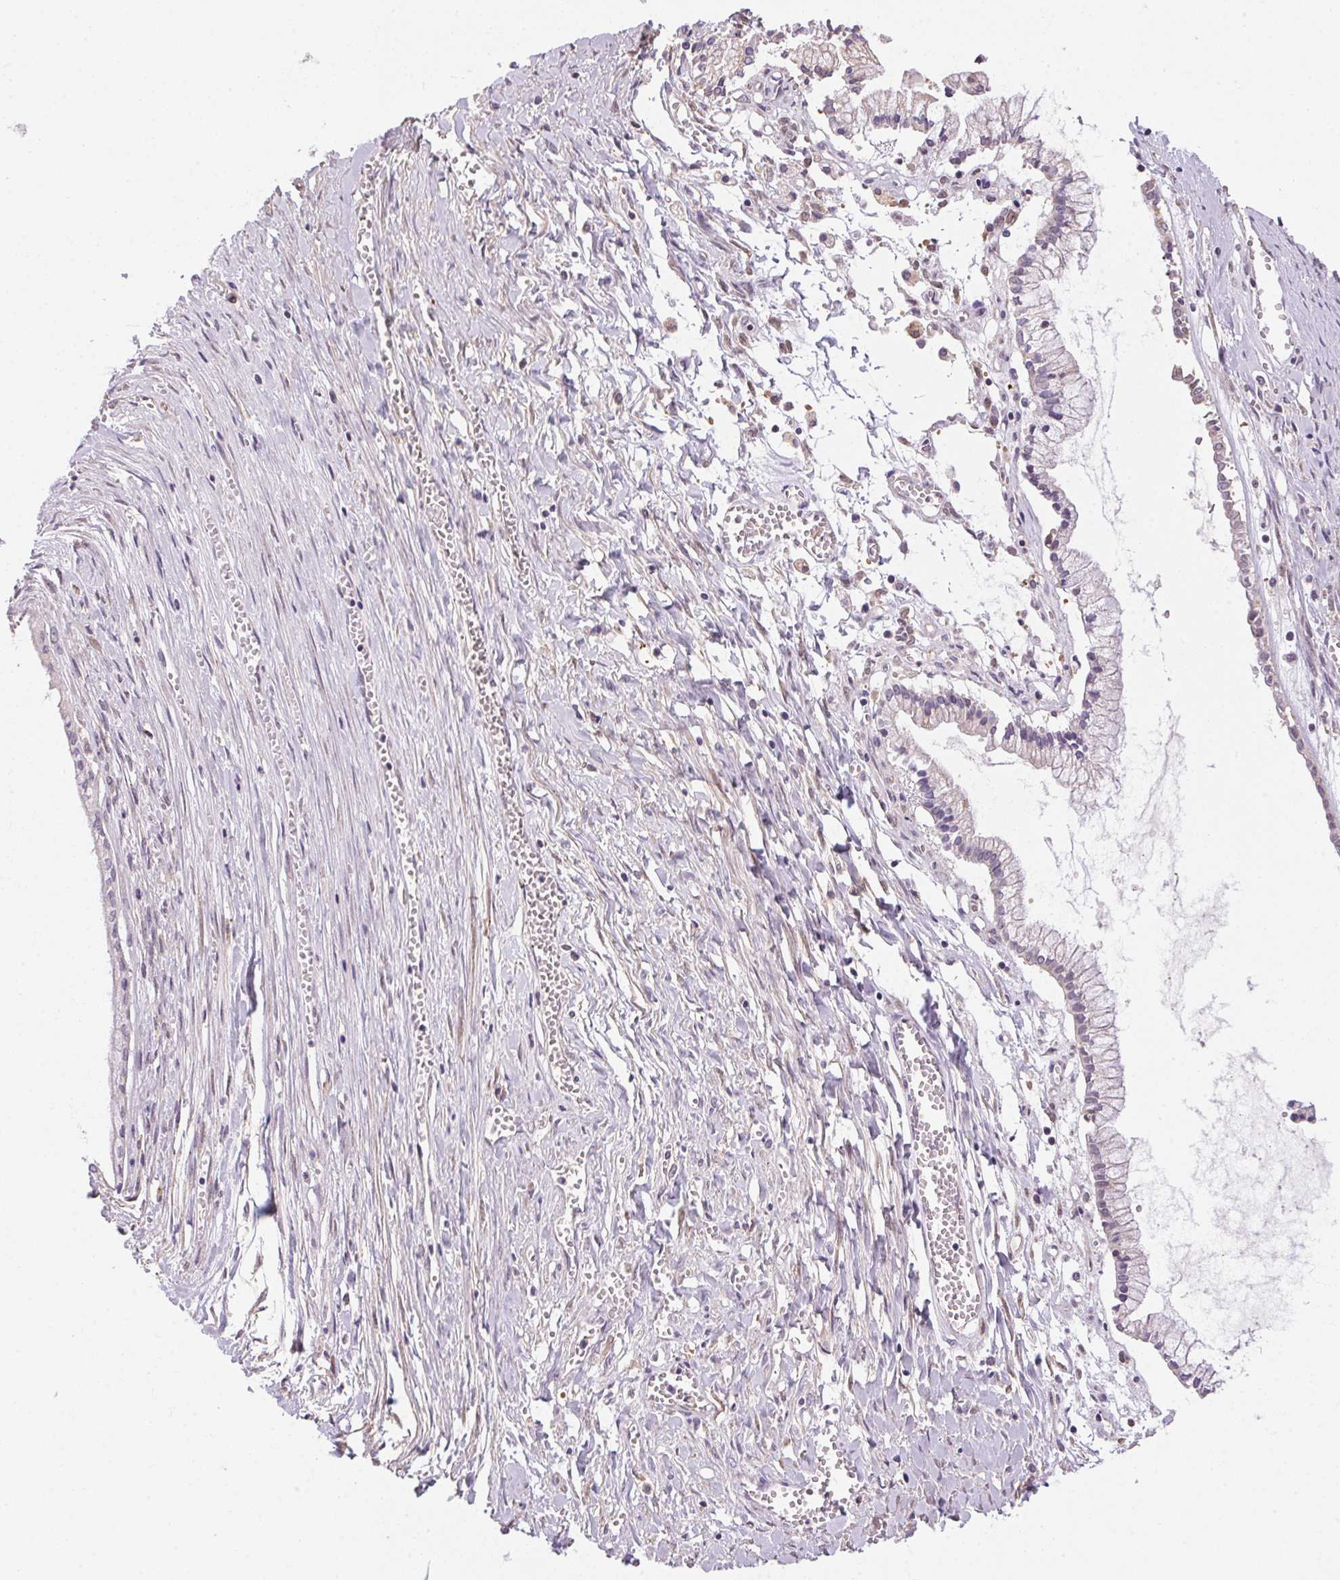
{"staining": {"intensity": "weak", "quantity": "<25%", "location": "cytoplasmic/membranous"}, "tissue": "ovarian cancer", "cell_type": "Tumor cells", "image_type": "cancer", "snomed": [{"axis": "morphology", "description": "Cystadenocarcinoma, mucinous, NOS"}, {"axis": "topography", "description": "Ovary"}], "caption": "Human ovarian mucinous cystadenocarcinoma stained for a protein using immunohistochemistry displays no staining in tumor cells.", "gene": "ADH5", "patient": {"sex": "female", "age": 67}}